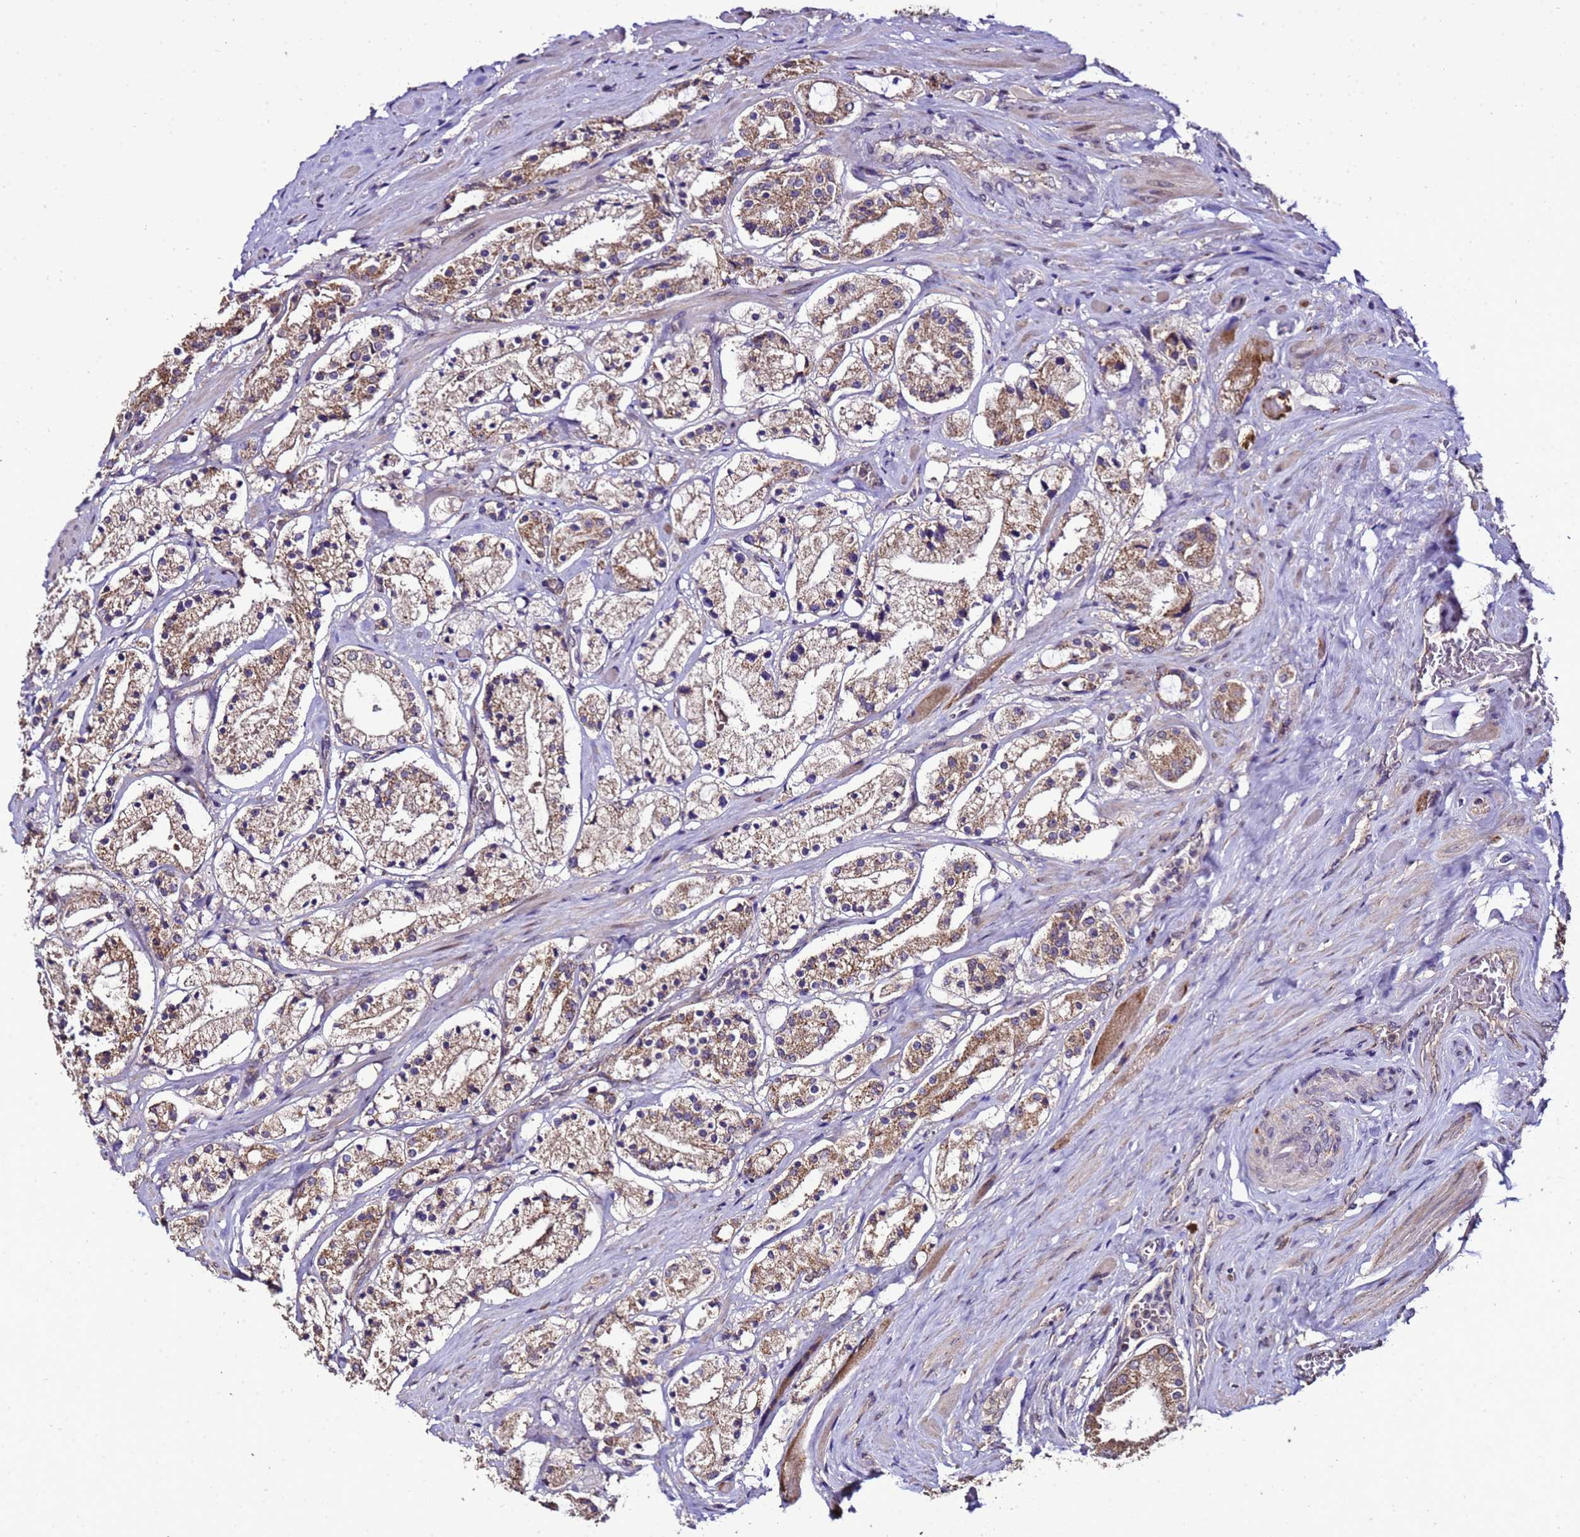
{"staining": {"intensity": "moderate", "quantity": ">75%", "location": "cytoplasmic/membranous"}, "tissue": "prostate cancer", "cell_type": "Tumor cells", "image_type": "cancer", "snomed": [{"axis": "morphology", "description": "Adenocarcinoma, High grade"}, {"axis": "topography", "description": "Prostate"}], "caption": "Moderate cytoplasmic/membranous staining for a protein is present in about >75% of tumor cells of prostate adenocarcinoma (high-grade) using immunohistochemistry.", "gene": "ZNF329", "patient": {"sex": "male", "age": 64}}